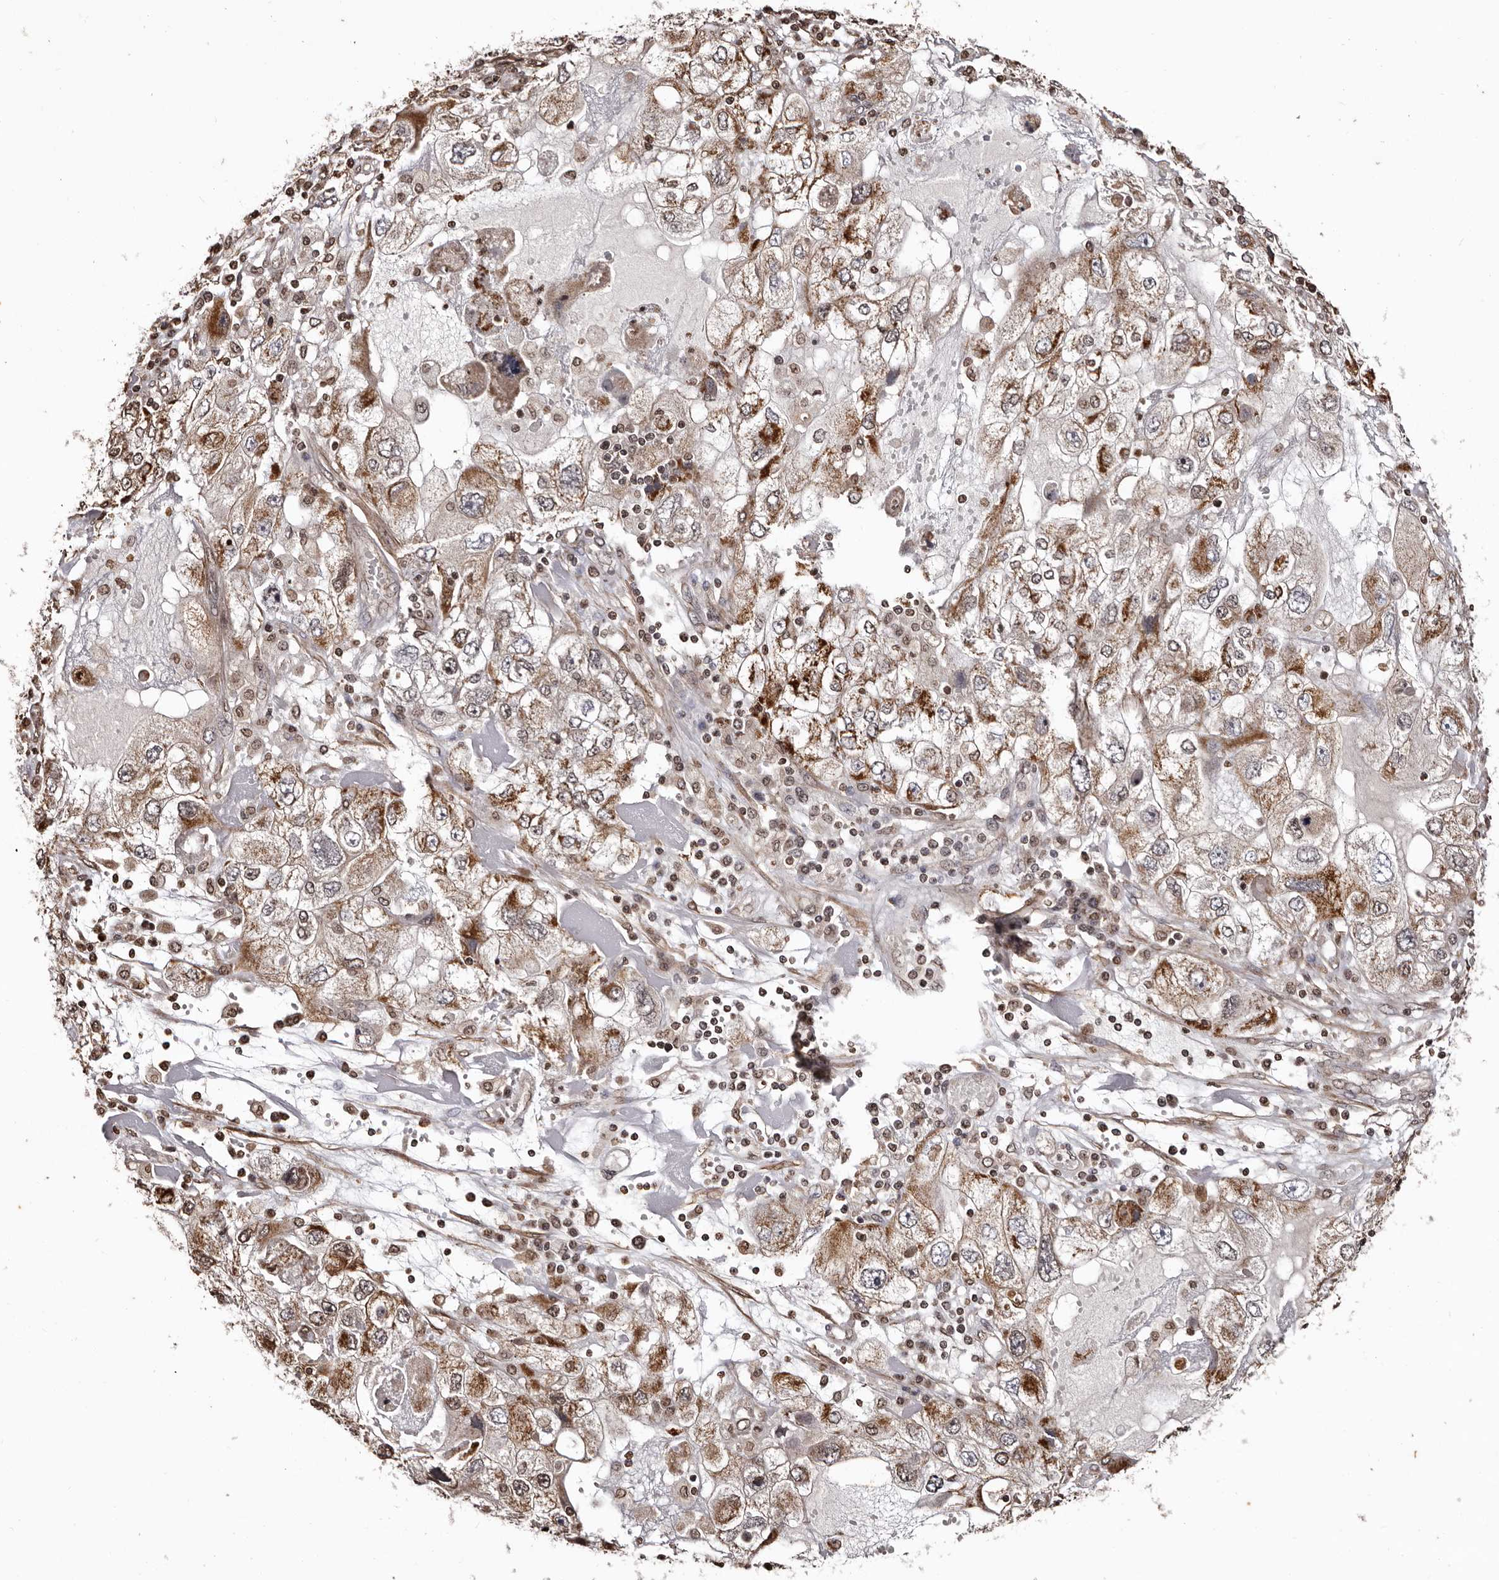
{"staining": {"intensity": "moderate", "quantity": ">75%", "location": "cytoplasmic/membranous"}, "tissue": "endometrial cancer", "cell_type": "Tumor cells", "image_type": "cancer", "snomed": [{"axis": "morphology", "description": "Adenocarcinoma, NOS"}, {"axis": "topography", "description": "Endometrium"}], "caption": "High-magnification brightfield microscopy of endometrial adenocarcinoma stained with DAB (3,3'-diaminobenzidine) (brown) and counterstained with hematoxylin (blue). tumor cells exhibit moderate cytoplasmic/membranous staining is appreciated in about>75% of cells.", "gene": "CCDC190", "patient": {"sex": "female", "age": 49}}